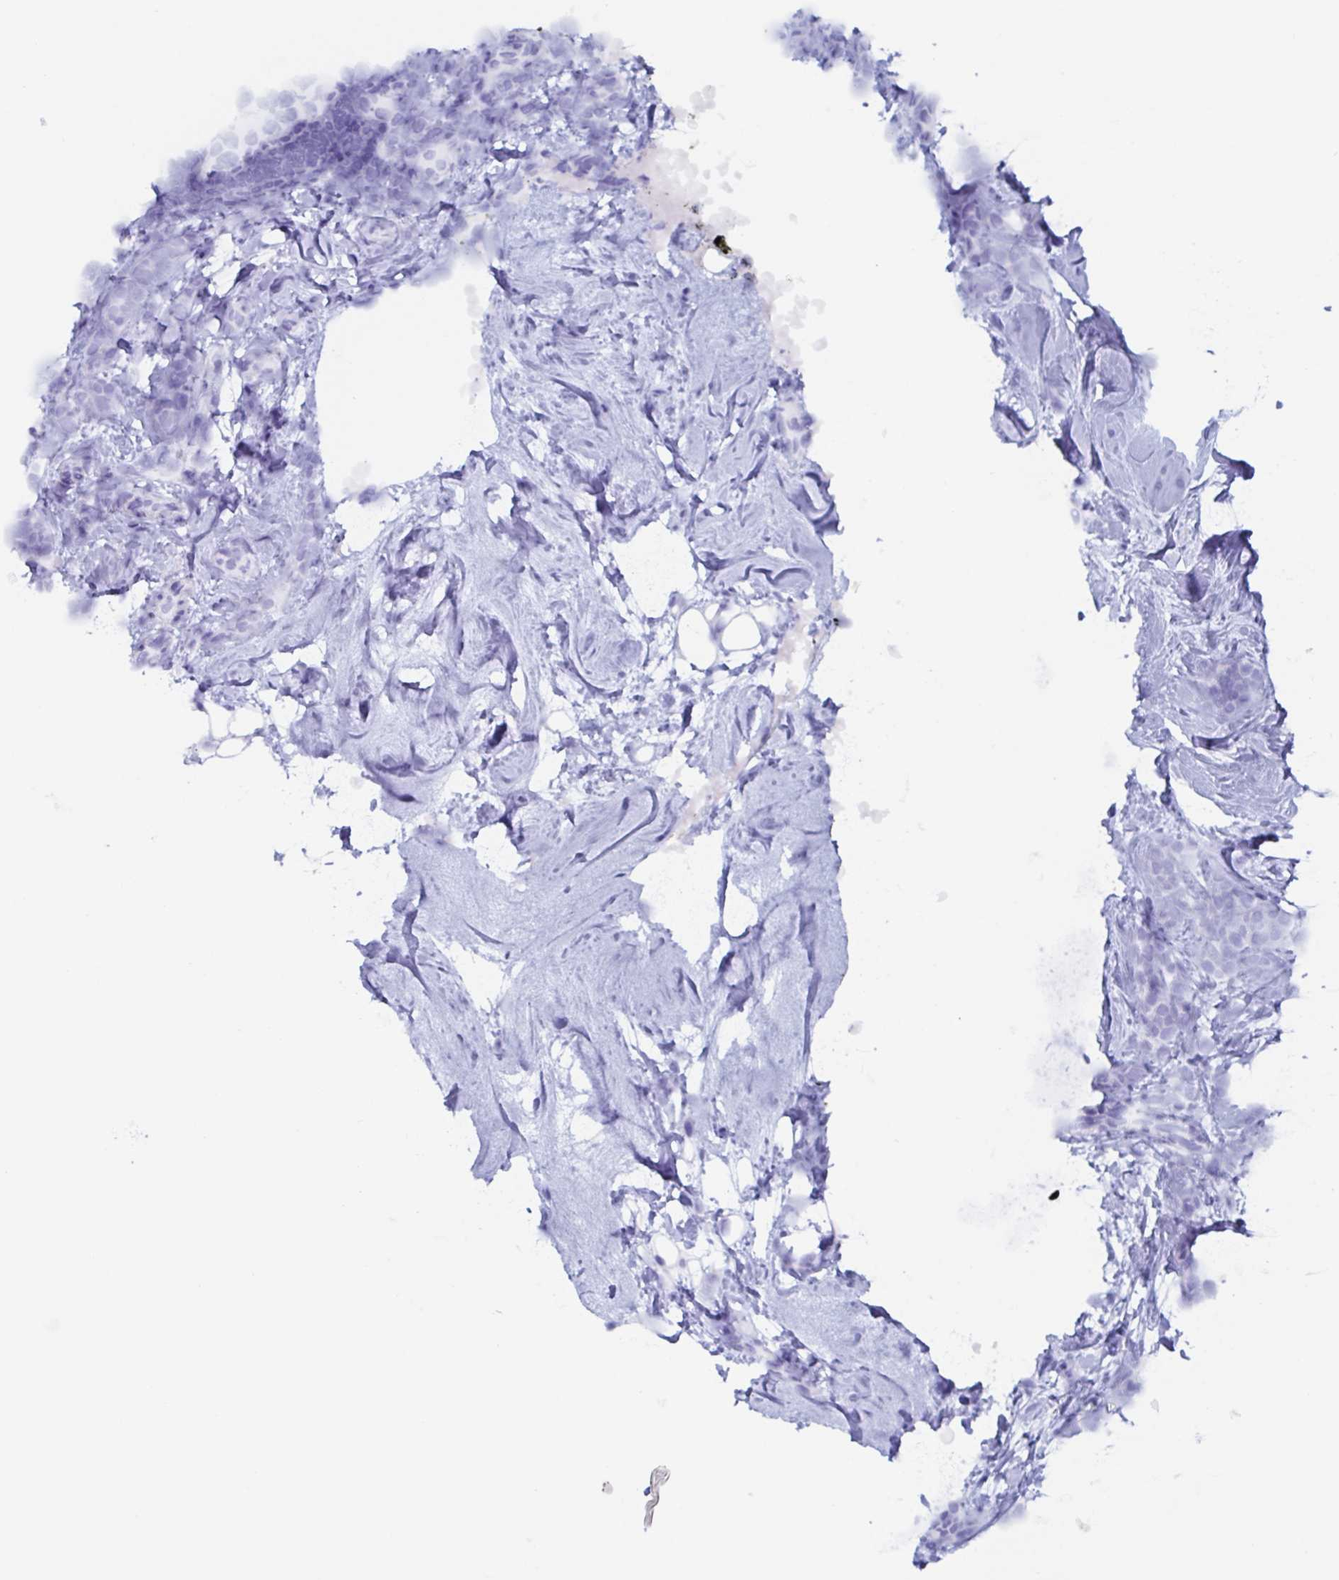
{"staining": {"intensity": "negative", "quantity": "none", "location": "none"}, "tissue": "breast cancer", "cell_type": "Tumor cells", "image_type": "cancer", "snomed": [{"axis": "morphology", "description": "Lobular carcinoma"}, {"axis": "topography", "description": "Breast"}], "caption": "The photomicrograph displays no staining of tumor cells in breast cancer.", "gene": "AGFG2", "patient": {"sex": "female", "age": 49}}